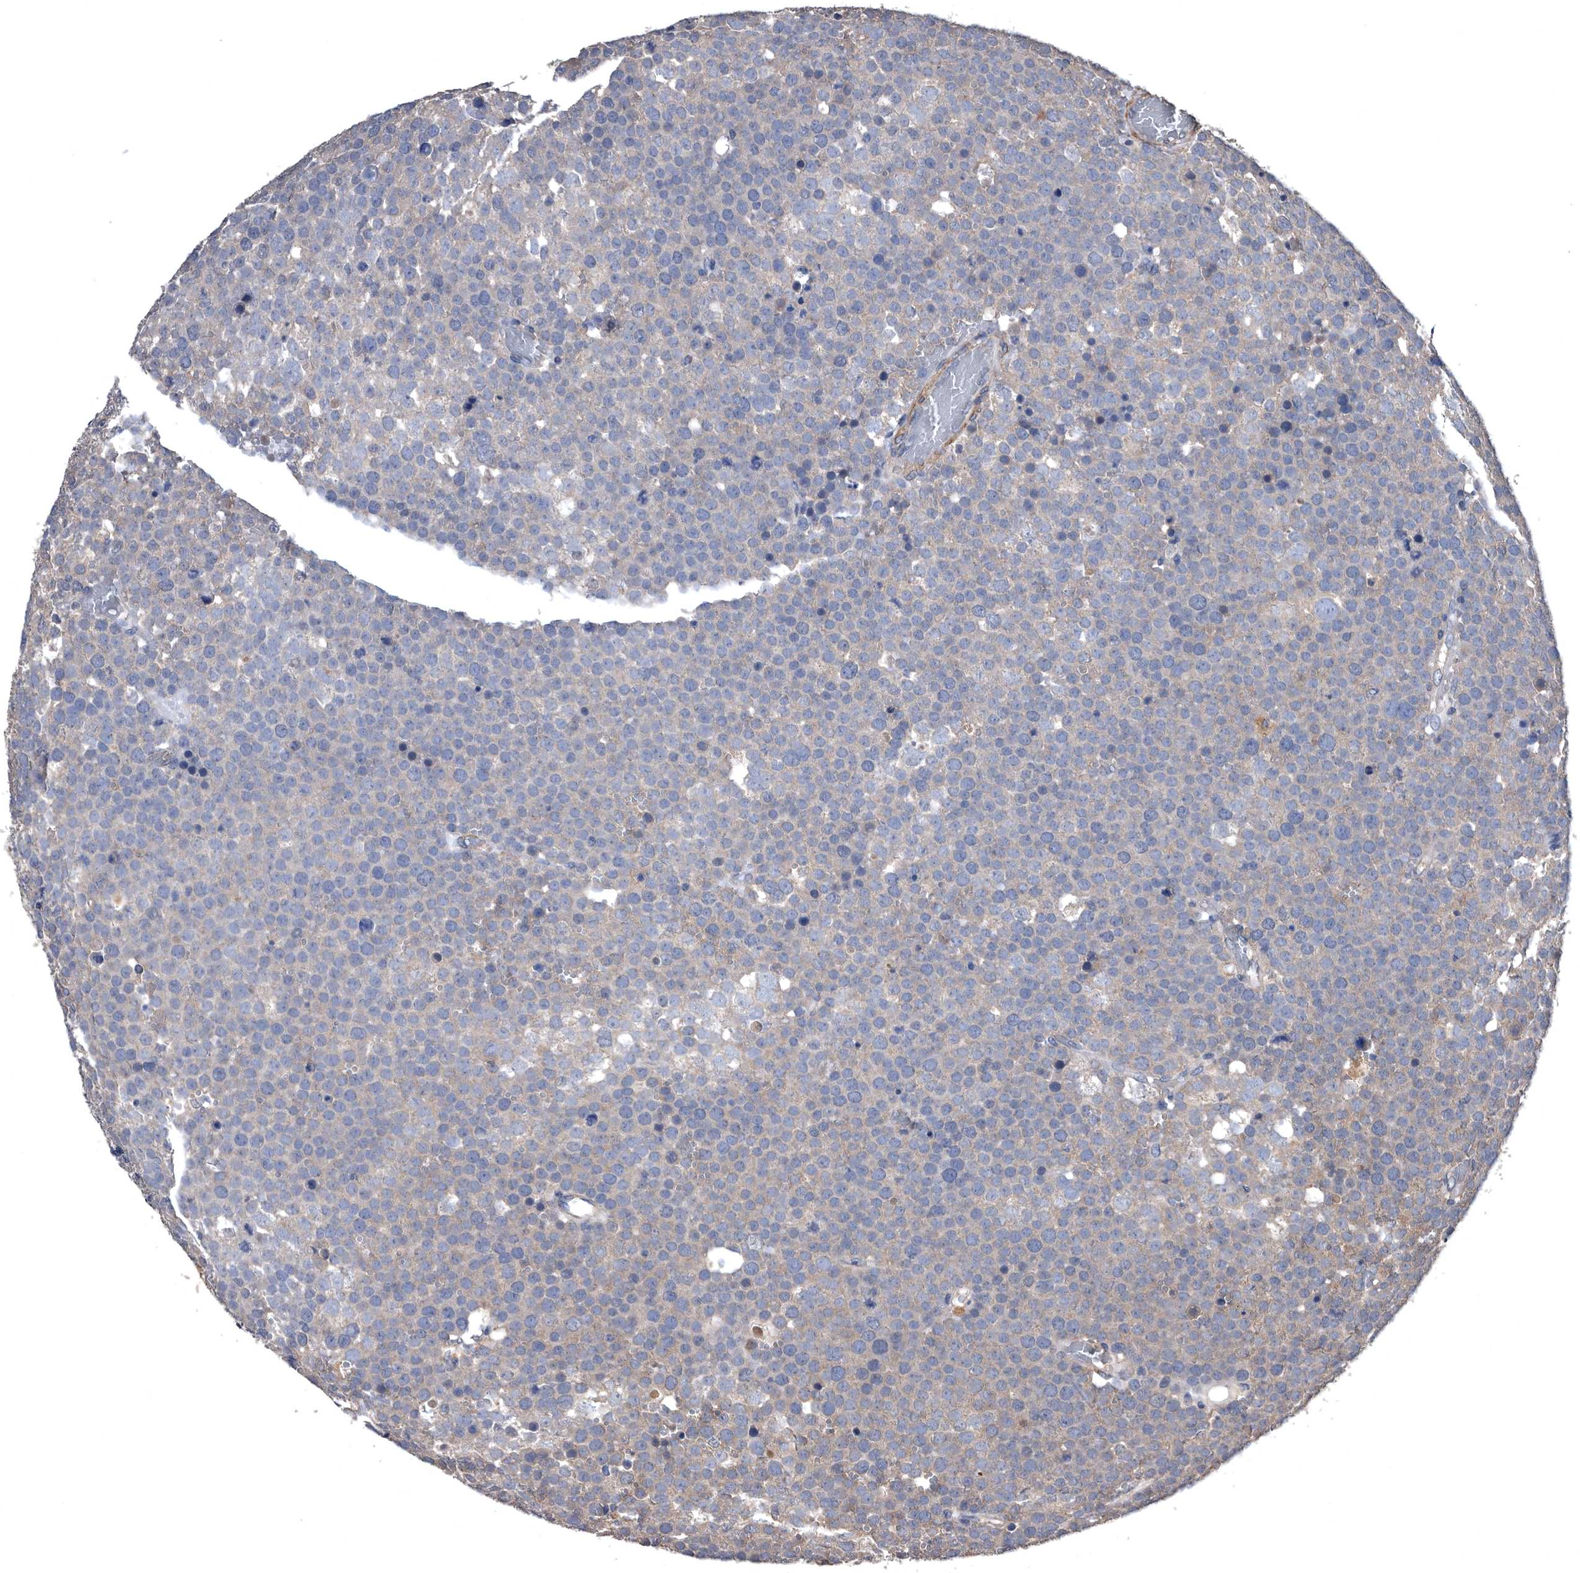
{"staining": {"intensity": "weak", "quantity": "<25%", "location": "cytoplasmic/membranous"}, "tissue": "testis cancer", "cell_type": "Tumor cells", "image_type": "cancer", "snomed": [{"axis": "morphology", "description": "Seminoma, NOS"}, {"axis": "topography", "description": "Testis"}], "caption": "Immunohistochemistry (IHC) histopathology image of neoplastic tissue: testis cancer (seminoma) stained with DAB (3,3'-diaminobenzidine) displays no significant protein staining in tumor cells.", "gene": "NRBP1", "patient": {"sex": "male", "age": 71}}